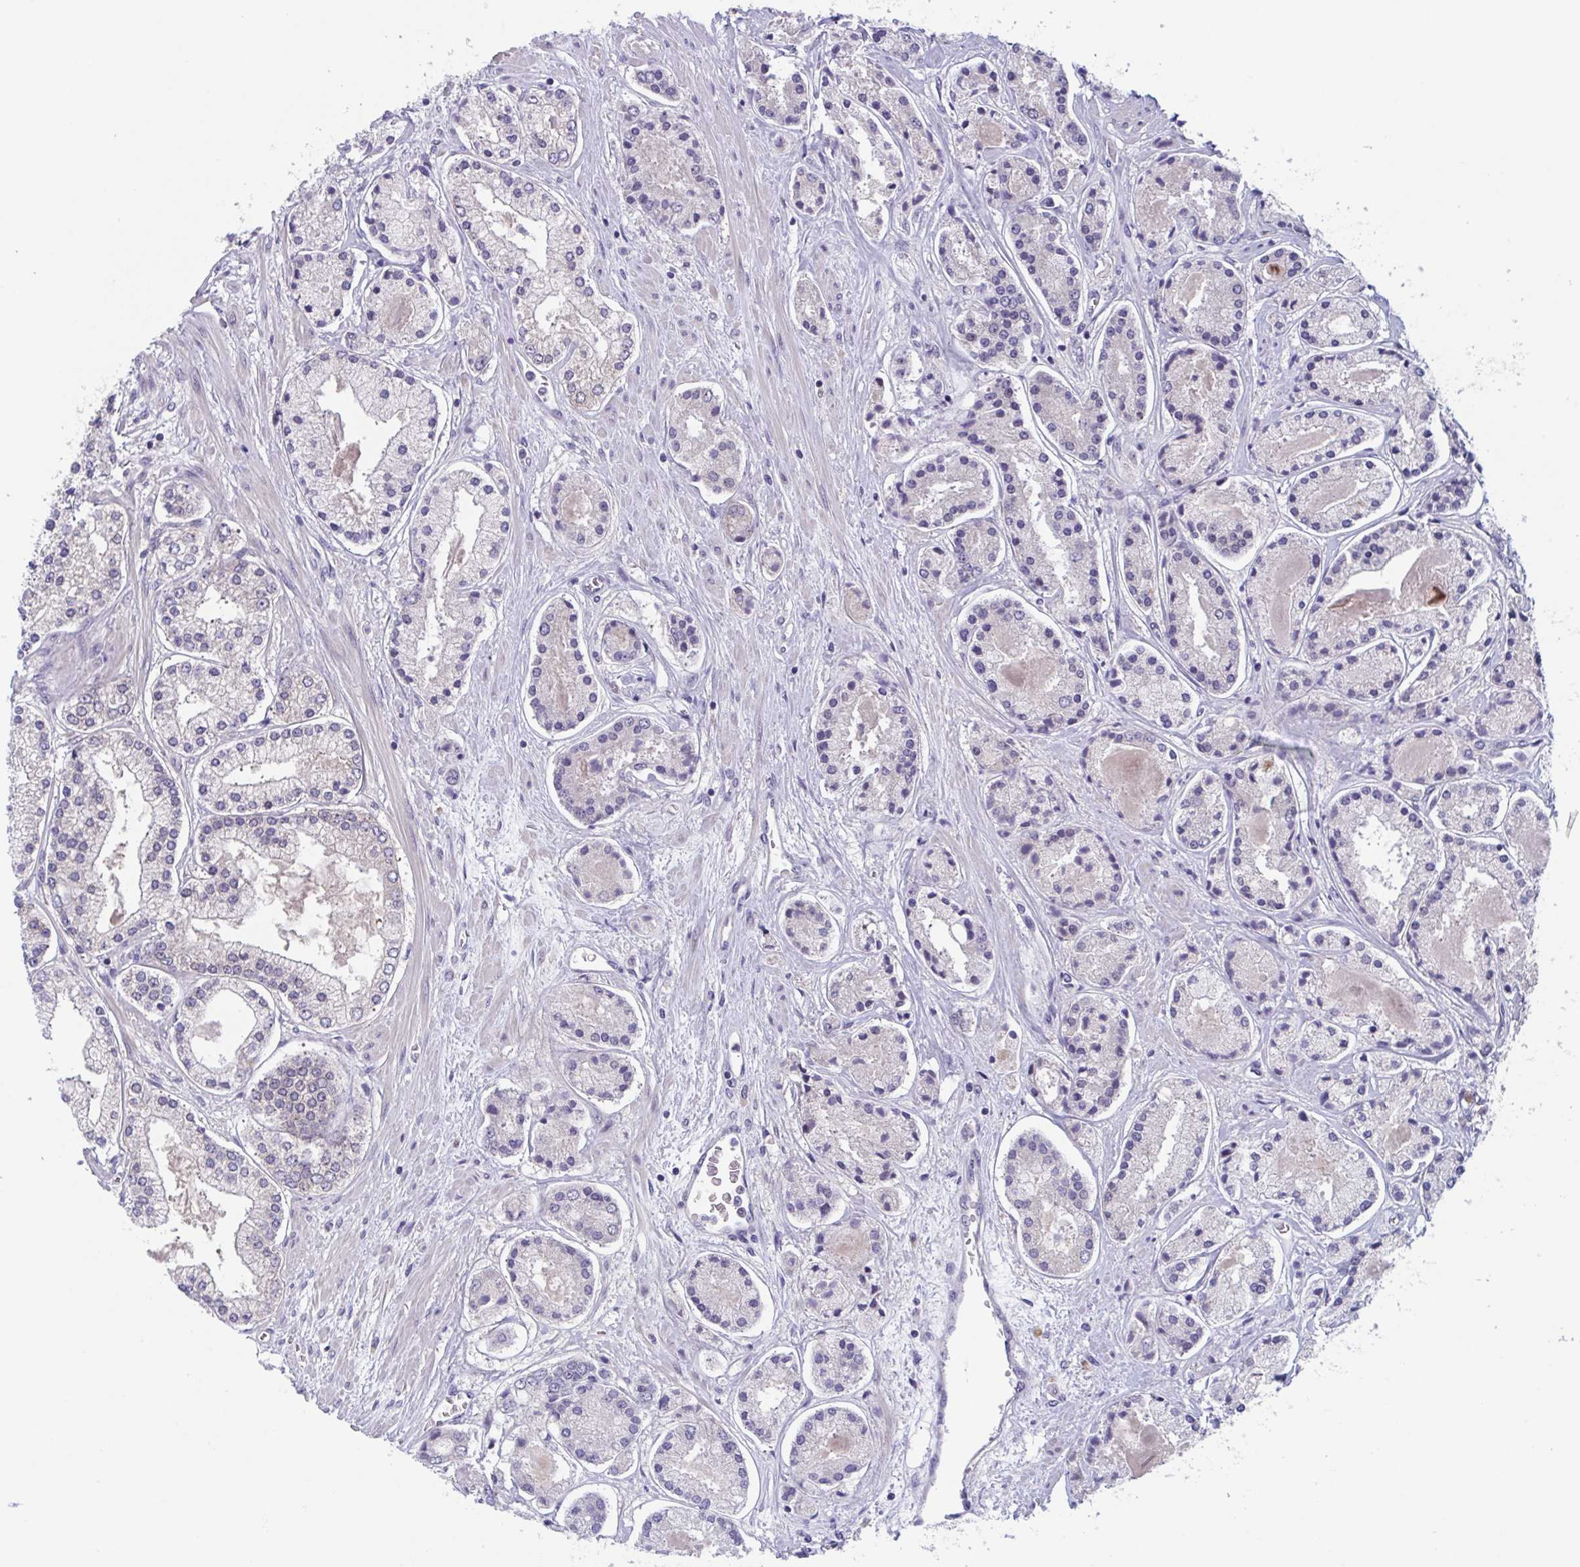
{"staining": {"intensity": "negative", "quantity": "none", "location": "none"}, "tissue": "prostate cancer", "cell_type": "Tumor cells", "image_type": "cancer", "snomed": [{"axis": "morphology", "description": "Adenocarcinoma, High grade"}, {"axis": "topography", "description": "Prostate"}], "caption": "This is a image of IHC staining of prostate cancer (high-grade adenocarcinoma), which shows no positivity in tumor cells.", "gene": "RIOK1", "patient": {"sex": "male", "age": 67}}